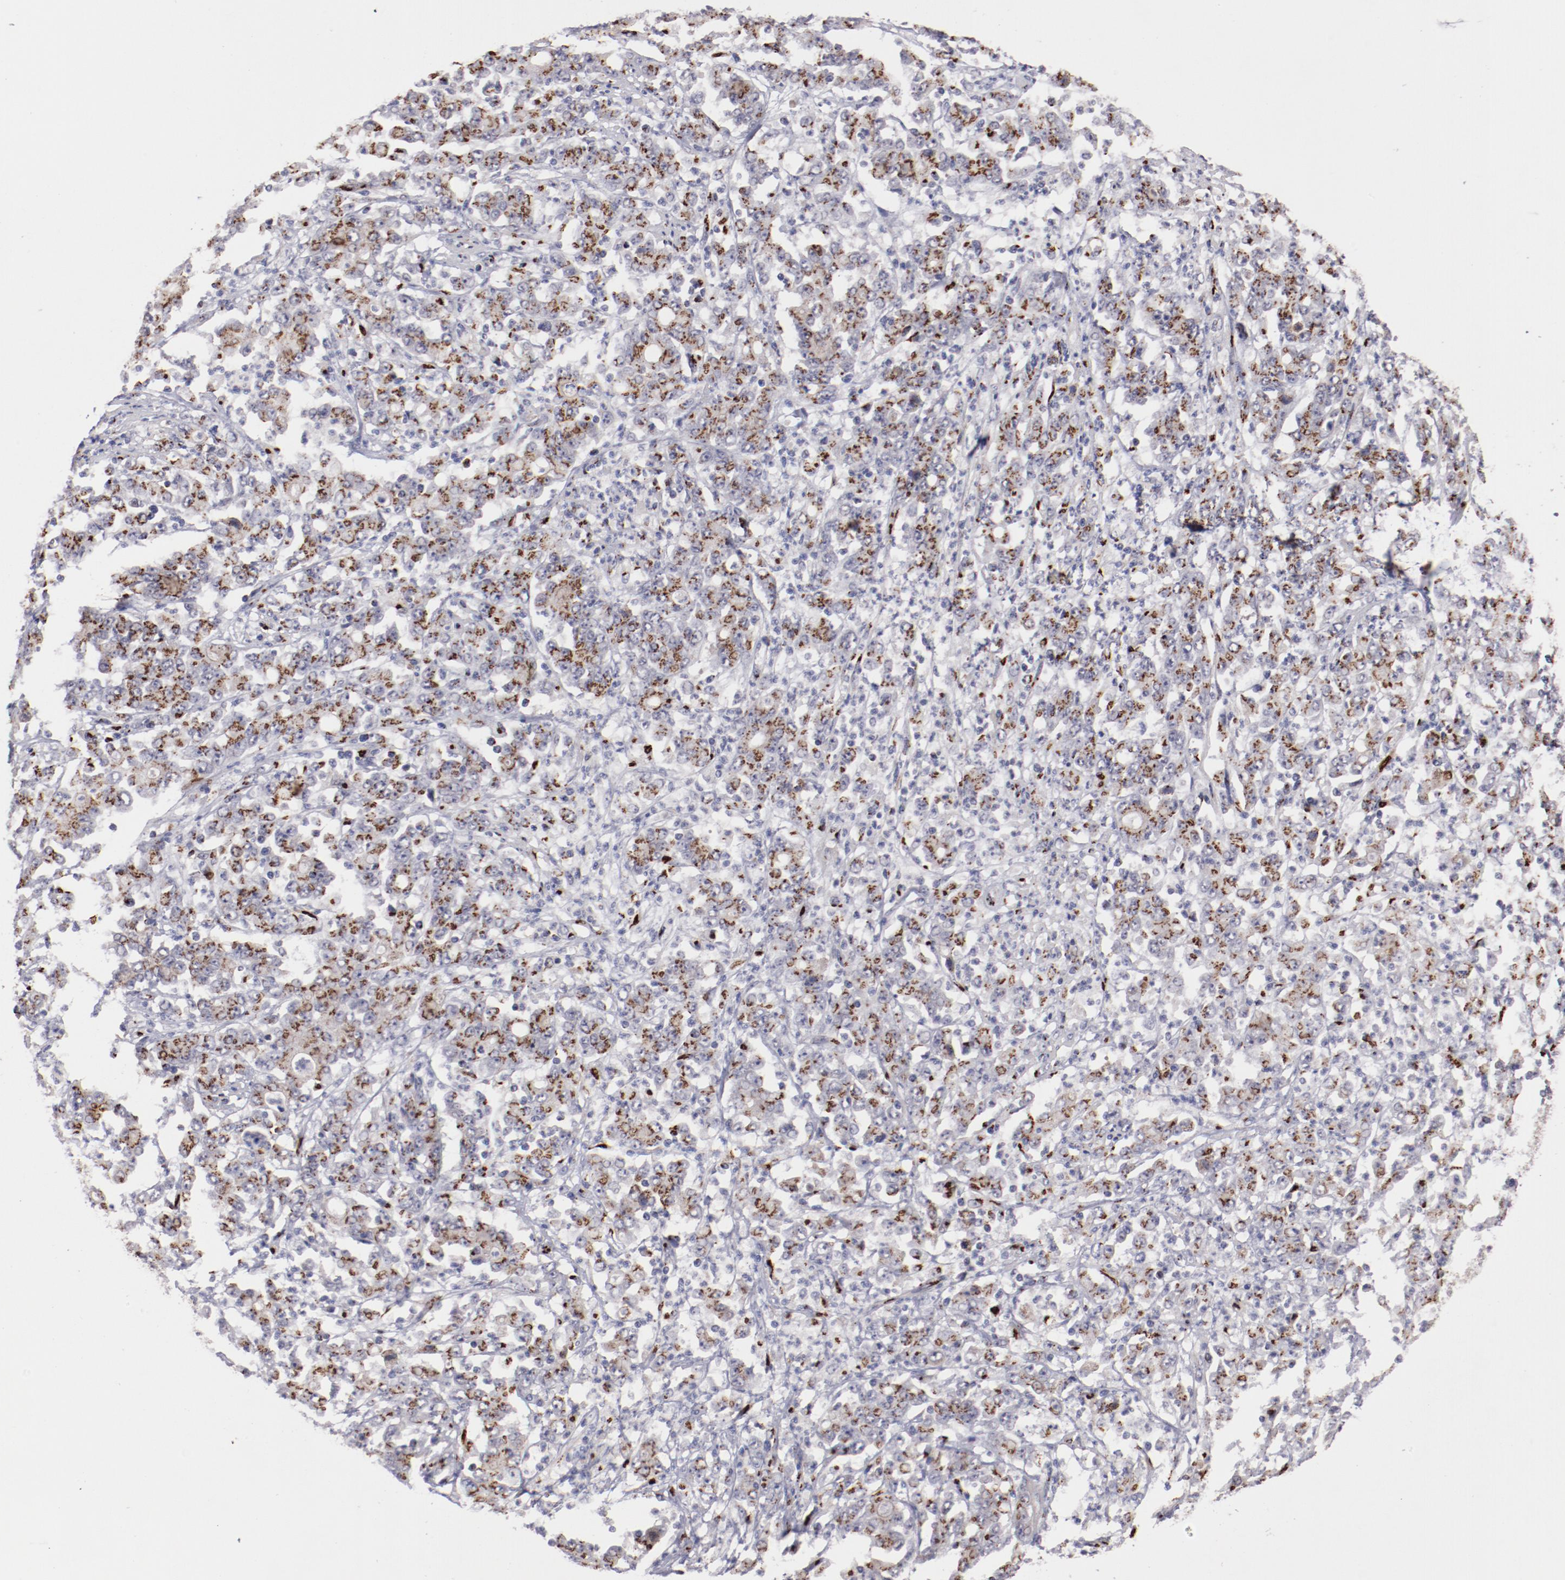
{"staining": {"intensity": "strong", "quantity": "25%-75%", "location": "cytoplasmic/membranous"}, "tissue": "stomach cancer", "cell_type": "Tumor cells", "image_type": "cancer", "snomed": [{"axis": "morphology", "description": "Adenocarcinoma, NOS"}, {"axis": "topography", "description": "Stomach, lower"}], "caption": "Brown immunohistochemical staining in human stomach adenocarcinoma reveals strong cytoplasmic/membranous staining in about 25%-75% of tumor cells. The staining is performed using DAB (3,3'-diaminobenzidine) brown chromogen to label protein expression. The nuclei are counter-stained blue using hematoxylin.", "gene": "GOLIM4", "patient": {"sex": "female", "age": 71}}